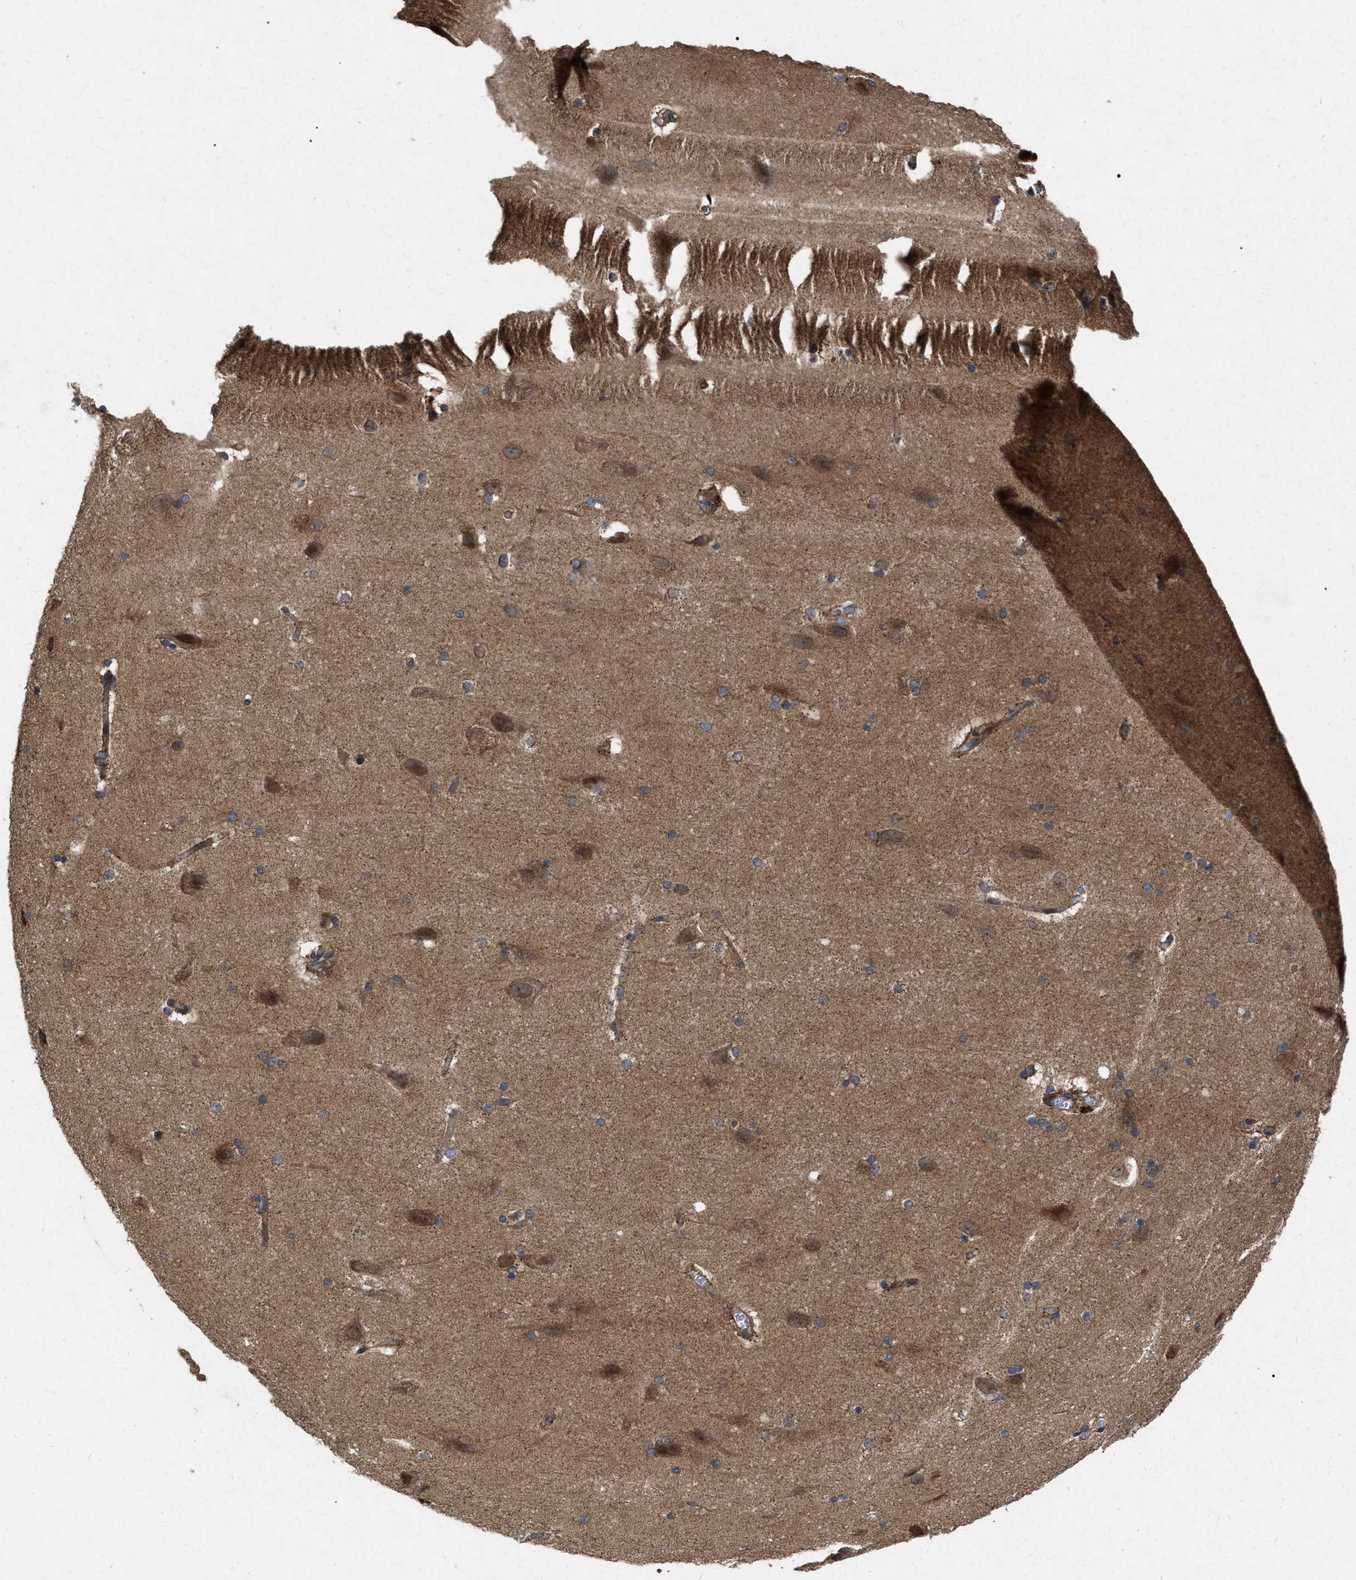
{"staining": {"intensity": "moderate", "quantity": ">75%", "location": "cytoplasmic/membranous"}, "tissue": "cerebral cortex", "cell_type": "Endothelial cells", "image_type": "normal", "snomed": [{"axis": "morphology", "description": "Normal tissue, NOS"}, {"axis": "topography", "description": "Cerebral cortex"}, {"axis": "topography", "description": "Hippocampus"}], "caption": "Moderate cytoplasmic/membranous protein positivity is seen in about >75% of endothelial cells in cerebral cortex. The protein is stained brown, and the nuclei are stained in blue (DAB IHC with brightfield microscopy, high magnification).", "gene": "CDKN2C", "patient": {"sex": "female", "age": 19}}